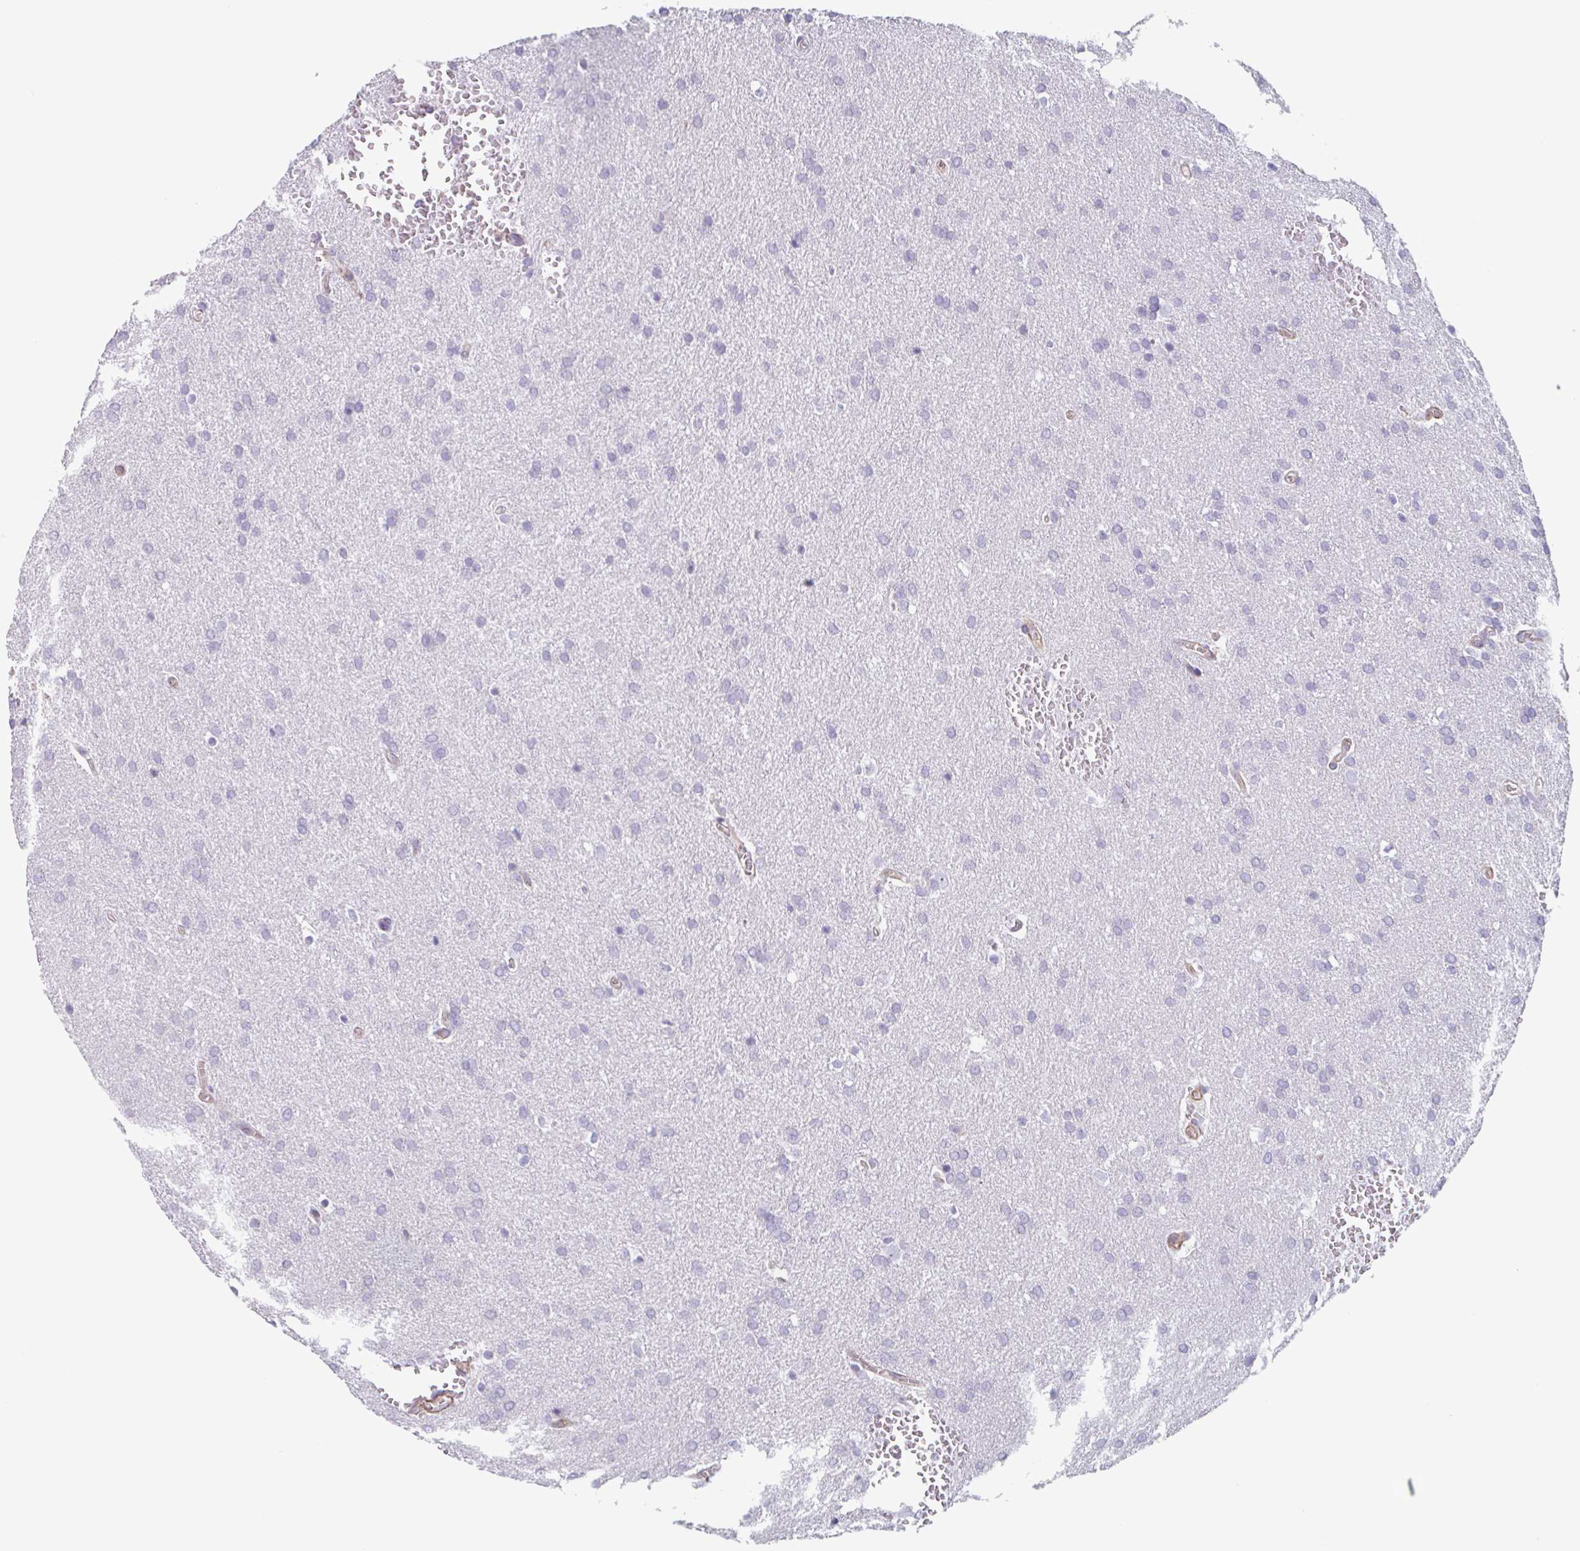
{"staining": {"intensity": "negative", "quantity": "none", "location": "none"}, "tissue": "glioma", "cell_type": "Tumor cells", "image_type": "cancer", "snomed": [{"axis": "morphology", "description": "Glioma, malignant, Low grade"}, {"axis": "topography", "description": "Brain"}], "caption": "Histopathology image shows no protein staining in tumor cells of low-grade glioma (malignant) tissue.", "gene": "SHISA7", "patient": {"sex": "female", "age": 33}}